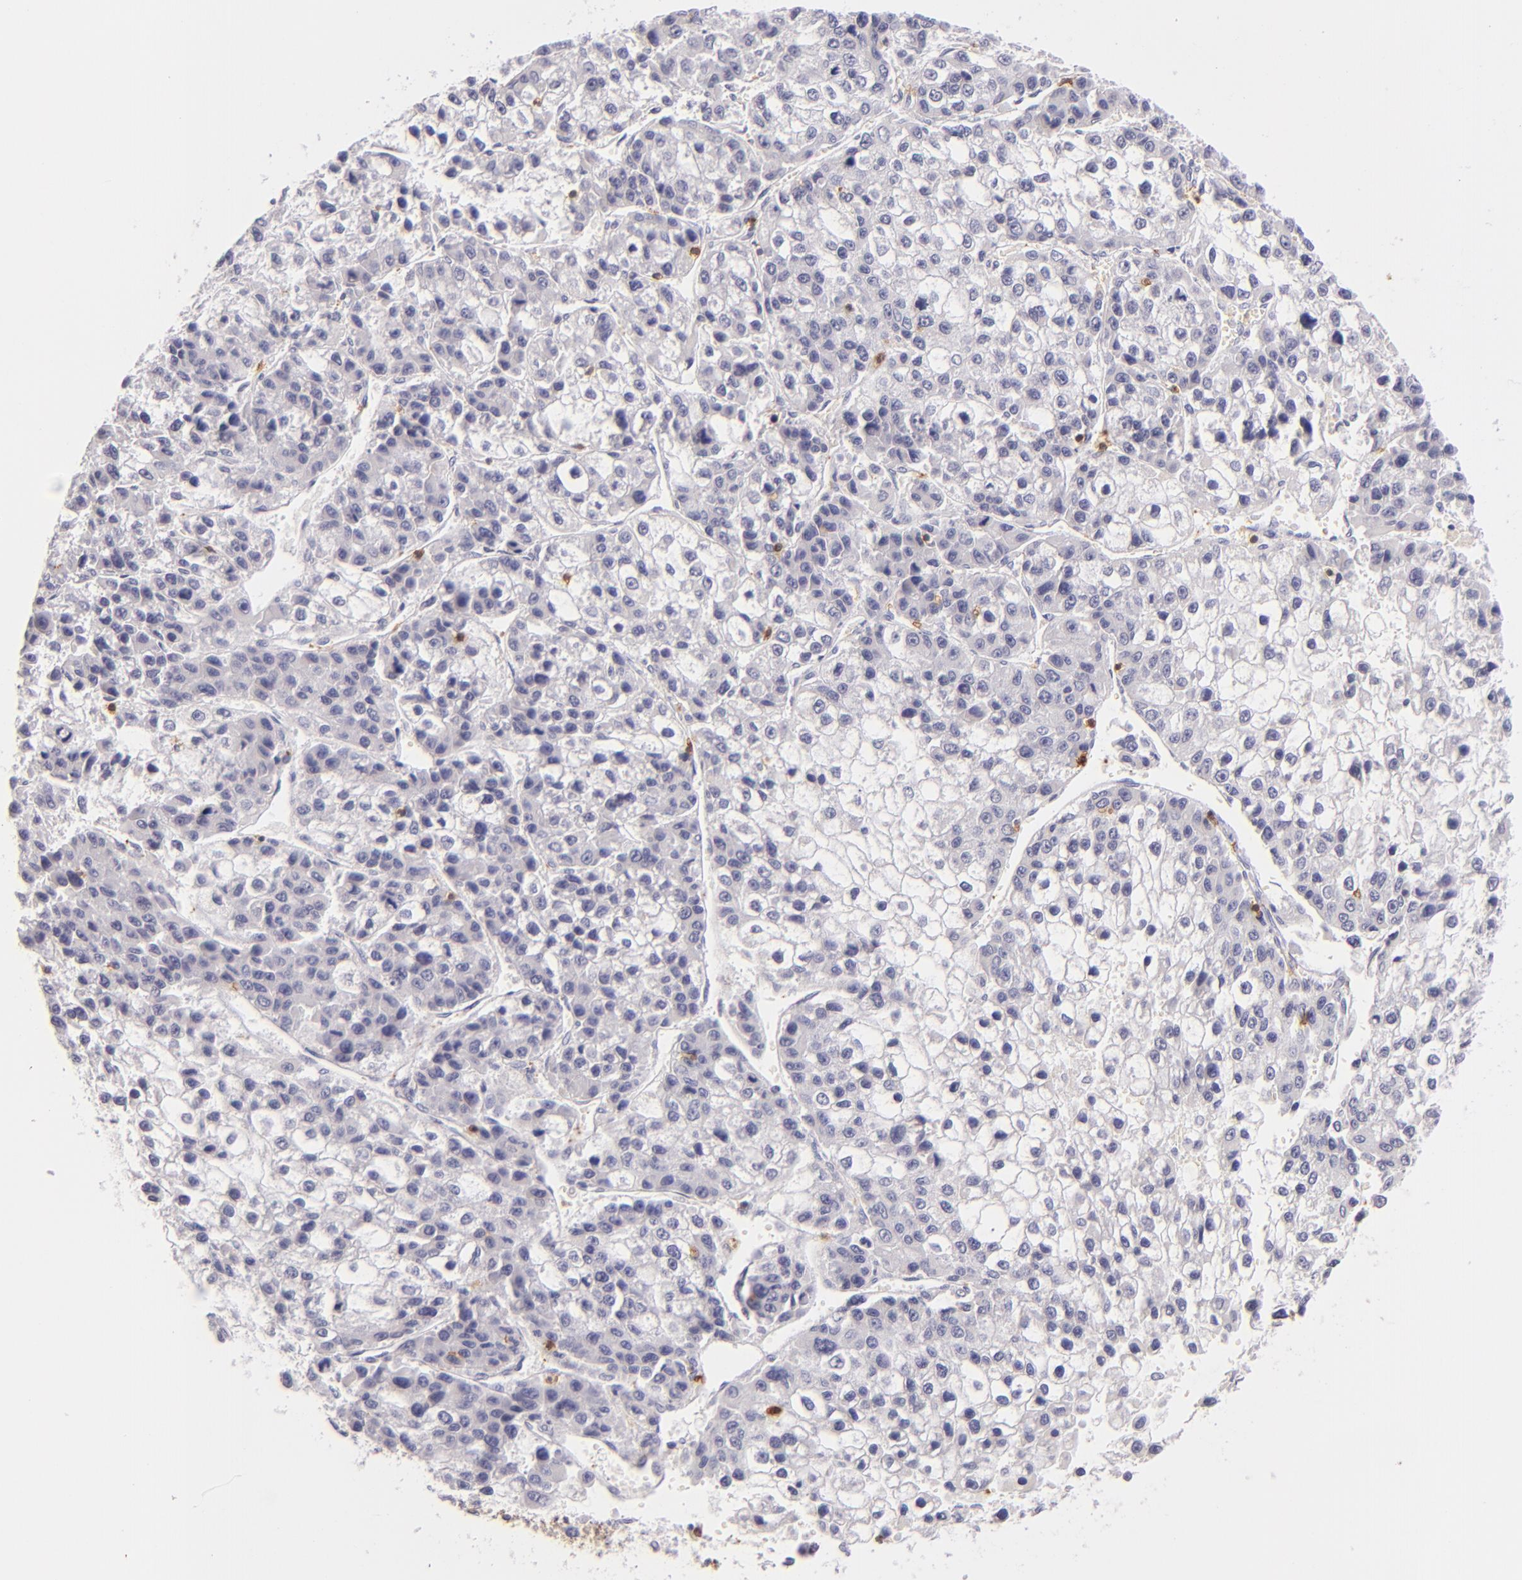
{"staining": {"intensity": "negative", "quantity": "none", "location": "none"}, "tissue": "liver cancer", "cell_type": "Tumor cells", "image_type": "cancer", "snomed": [{"axis": "morphology", "description": "Carcinoma, Hepatocellular, NOS"}, {"axis": "topography", "description": "Liver"}], "caption": "This is an IHC micrograph of human liver cancer (hepatocellular carcinoma). There is no staining in tumor cells.", "gene": "LAT", "patient": {"sex": "female", "age": 66}}